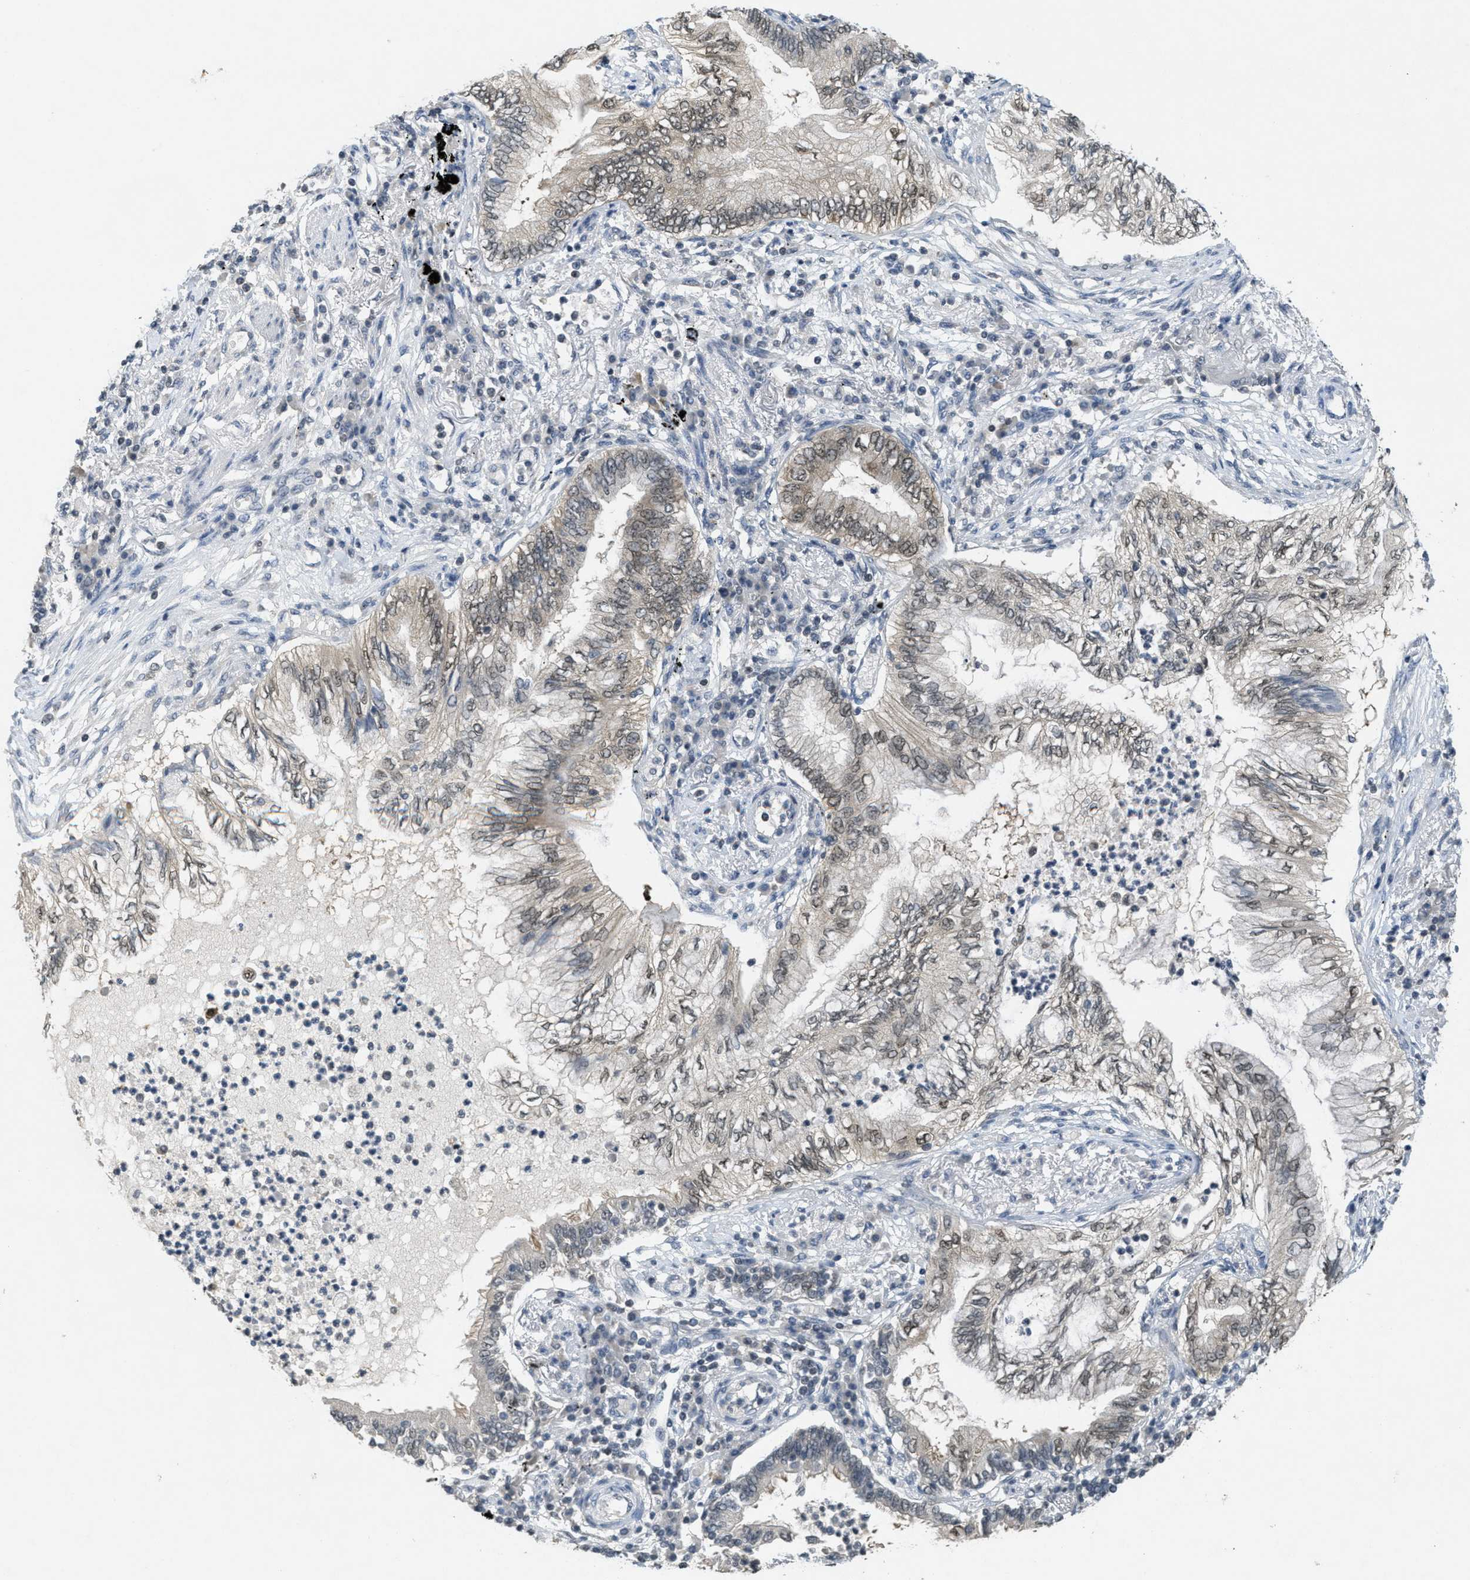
{"staining": {"intensity": "weak", "quantity": ">75%", "location": "nuclear"}, "tissue": "lung cancer", "cell_type": "Tumor cells", "image_type": "cancer", "snomed": [{"axis": "morphology", "description": "Normal tissue, NOS"}, {"axis": "morphology", "description": "Adenocarcinoma, NOS"}, {"axis": "topography", "description": "Bronchus"}, {"axis": "topography", "description": "Lung"}], "caption": "IHC histopathology image of adenocarcinoma (lung) stained for a protein (brown), which displays low levels of weak nuclear staining in approximately >75% of tumor cells.", "gene": "DNAJB1", "patient": {"sex": "female", "age": 70}}